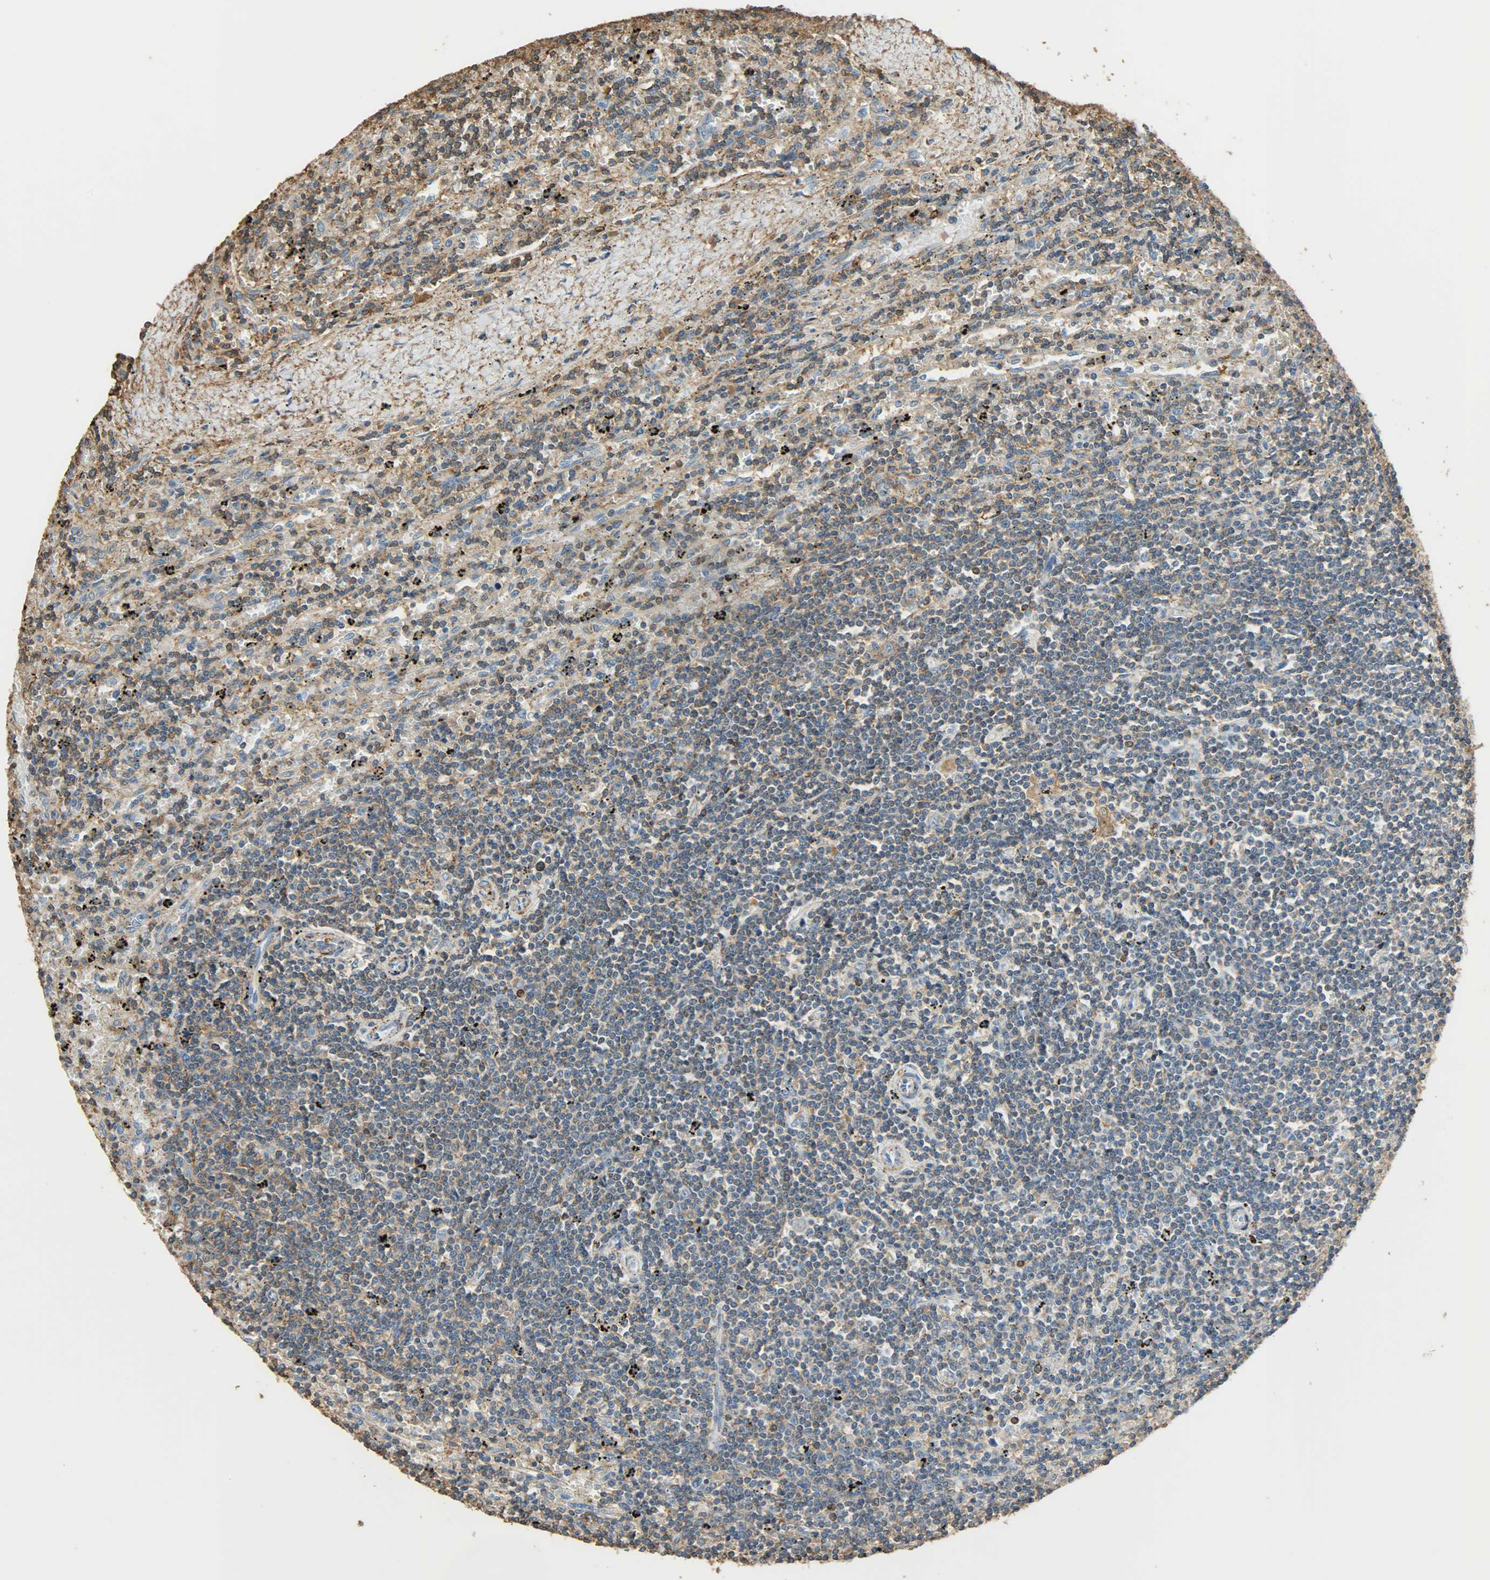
{"staining": {"intensity": "moderate", "quantity": "<25%", "location": "cytoplasmic/membranous"}, "tissue": "lymphoma", "cell_type": "Tumor cells", "image_type": "cancer", "snomed": [{"axis": "morphology", "description": "Malignant lymphoma, non-Hodgkin's type, Low grade"}, {"axis": "topography", "description": "Spleen"}], "caption": "Lymphoma stained for a protein exhibits moderate cytoplasmic/membranous positivity in tumor cells. Nuclei are stained in blue.", "gene": "ANXA6", "patient": {"sex": "male", "age": 76}}